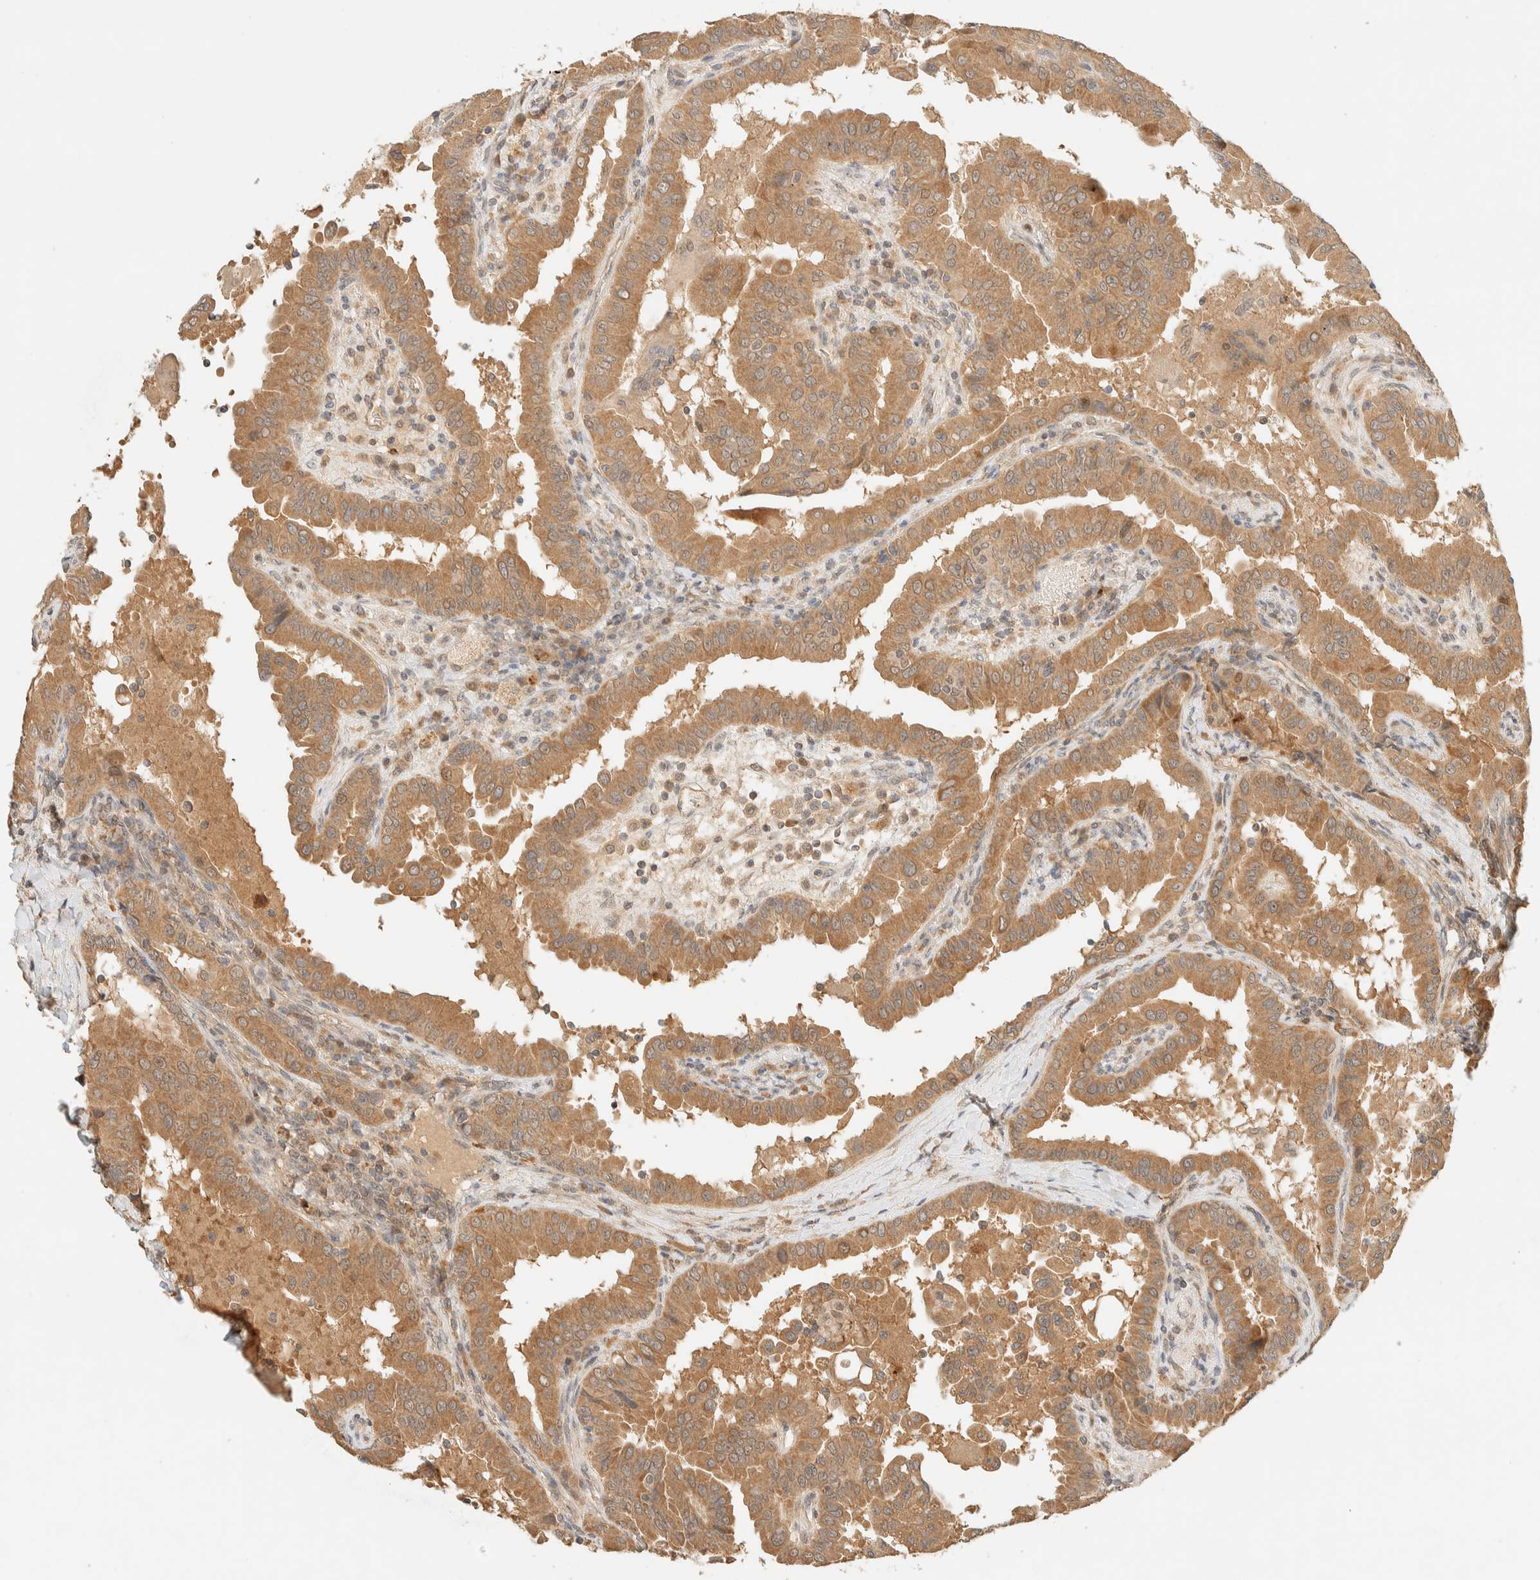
{"staining": {"intensity": "moderate", "quantity": ">75%", "location": "cytoplasmic/membranous"}, "tissue": "thyroid cancer", "cell_type": "Tumor cells", "image_type": "cancer", "snomed": [{"axis": "morphology", "description": "Papillary adenocarcinoma, NOS"}, {"axis": "topography", "description": "Thyroid gland"}], "caption": "Papillary adenocarcinoma (thyroid) stained with a brown dye exhibits moderate cytoplasmic/membranous positive positivity in approximately >75% of tumor cells.", "gene": "ZBTB34", "patient": {"sex": "male", "age": 33}}